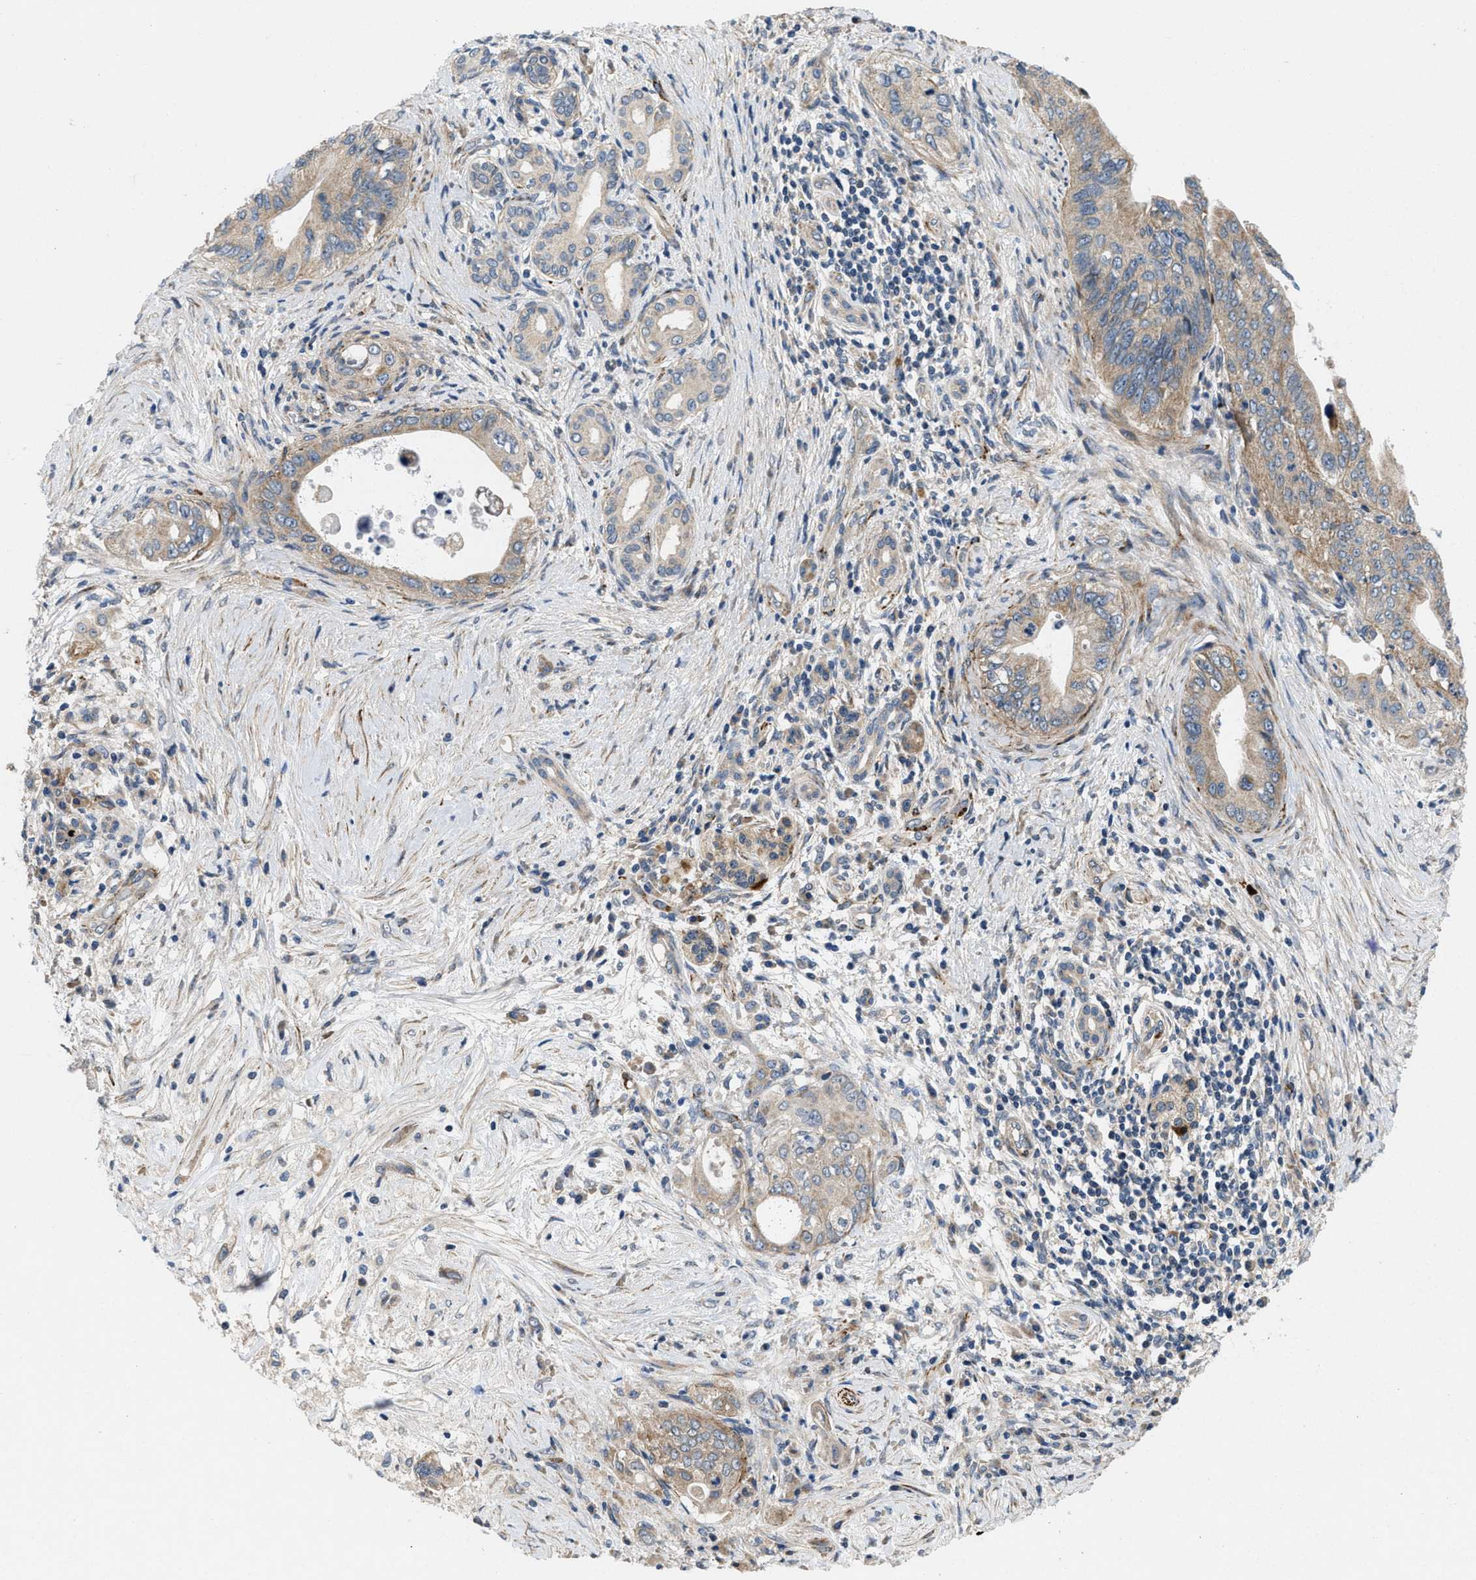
{"staining": {"intensity": "weak", "quantity": ">75%", "location": "cytoplasmic/membranous"}, "tissue": "pancreatic cancer", "cell_type": "Tumor cells", "image_type": "cancer", "snomed": [{"axis": "morphology", "description": "Adenocarcinoma, NOS"}, {"axis": "topography", "description": "Pancreas"}], "caption": "Immunohistochemical staining of pancreatic cancer shows low levels of weak cytoplasmic/membranous protein expression in approximately >75% of tumor cells.", "gene": "ZNF599", "patient": {"sex": "female", "age": 73}}